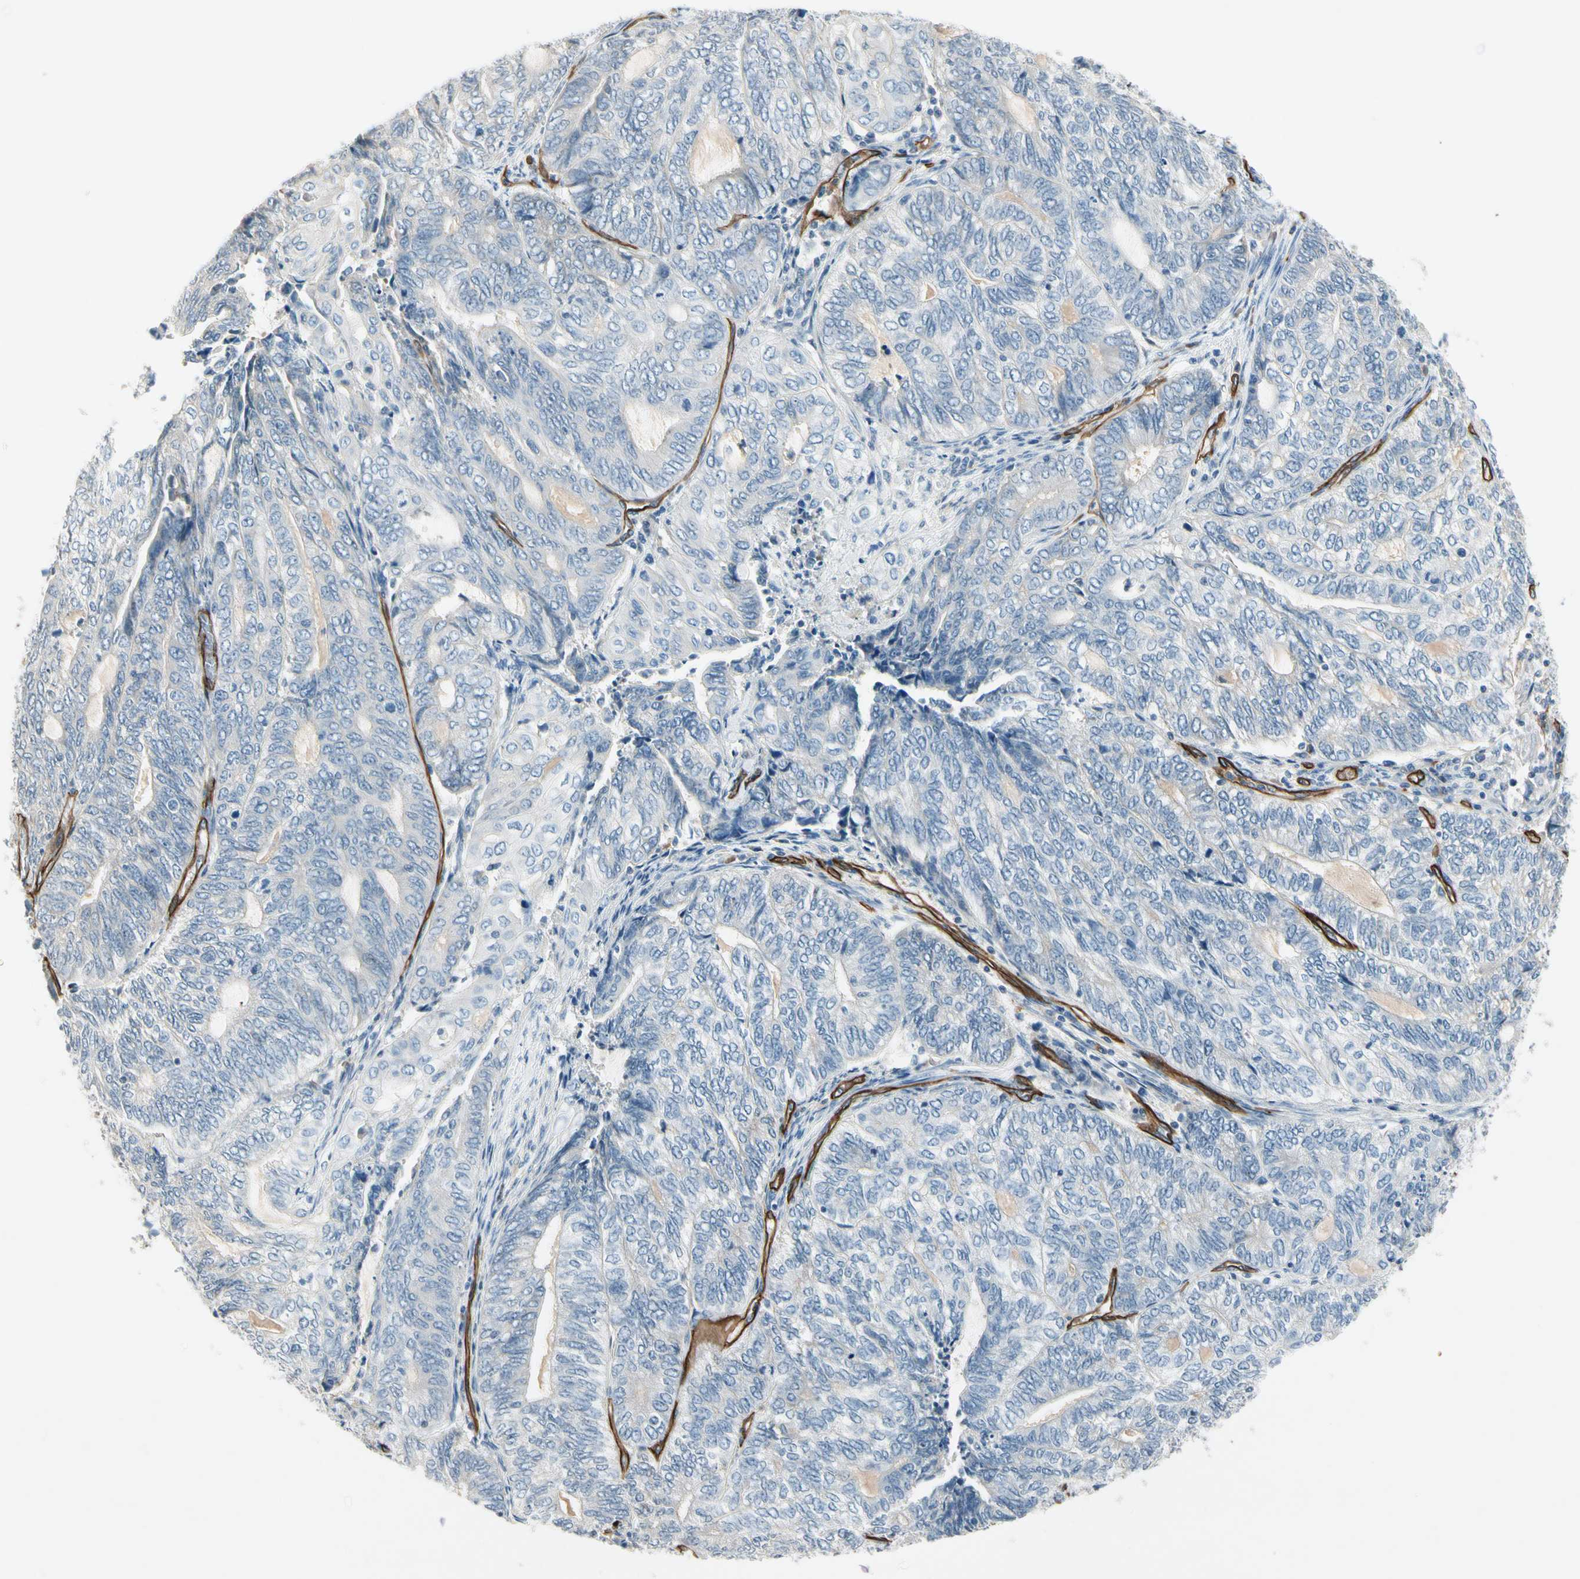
{"staining": {"intensity": "negative", "quantity": "none", "location": "none"}, "tissue": "endometrial cancer", "cell_type": "Tumor cells", "image_type": "cancer", "snomed": [{"axis": "morphology", "description": "Adenocarcinoma, NOS"}, {"axis": "topography", "description": "Uterus"}, {"axis": "topography", "description": "Endometrium"}], "caption": "High power microscopy histopathology image of an immunohistochemistry (IHC) photomicrograph of endometrial cancer, revealing no significant expression in tumor cells. (DAB IHC, high magnification).", "gene": "CD93", "patient": {"sex": "female", "age": 70}}